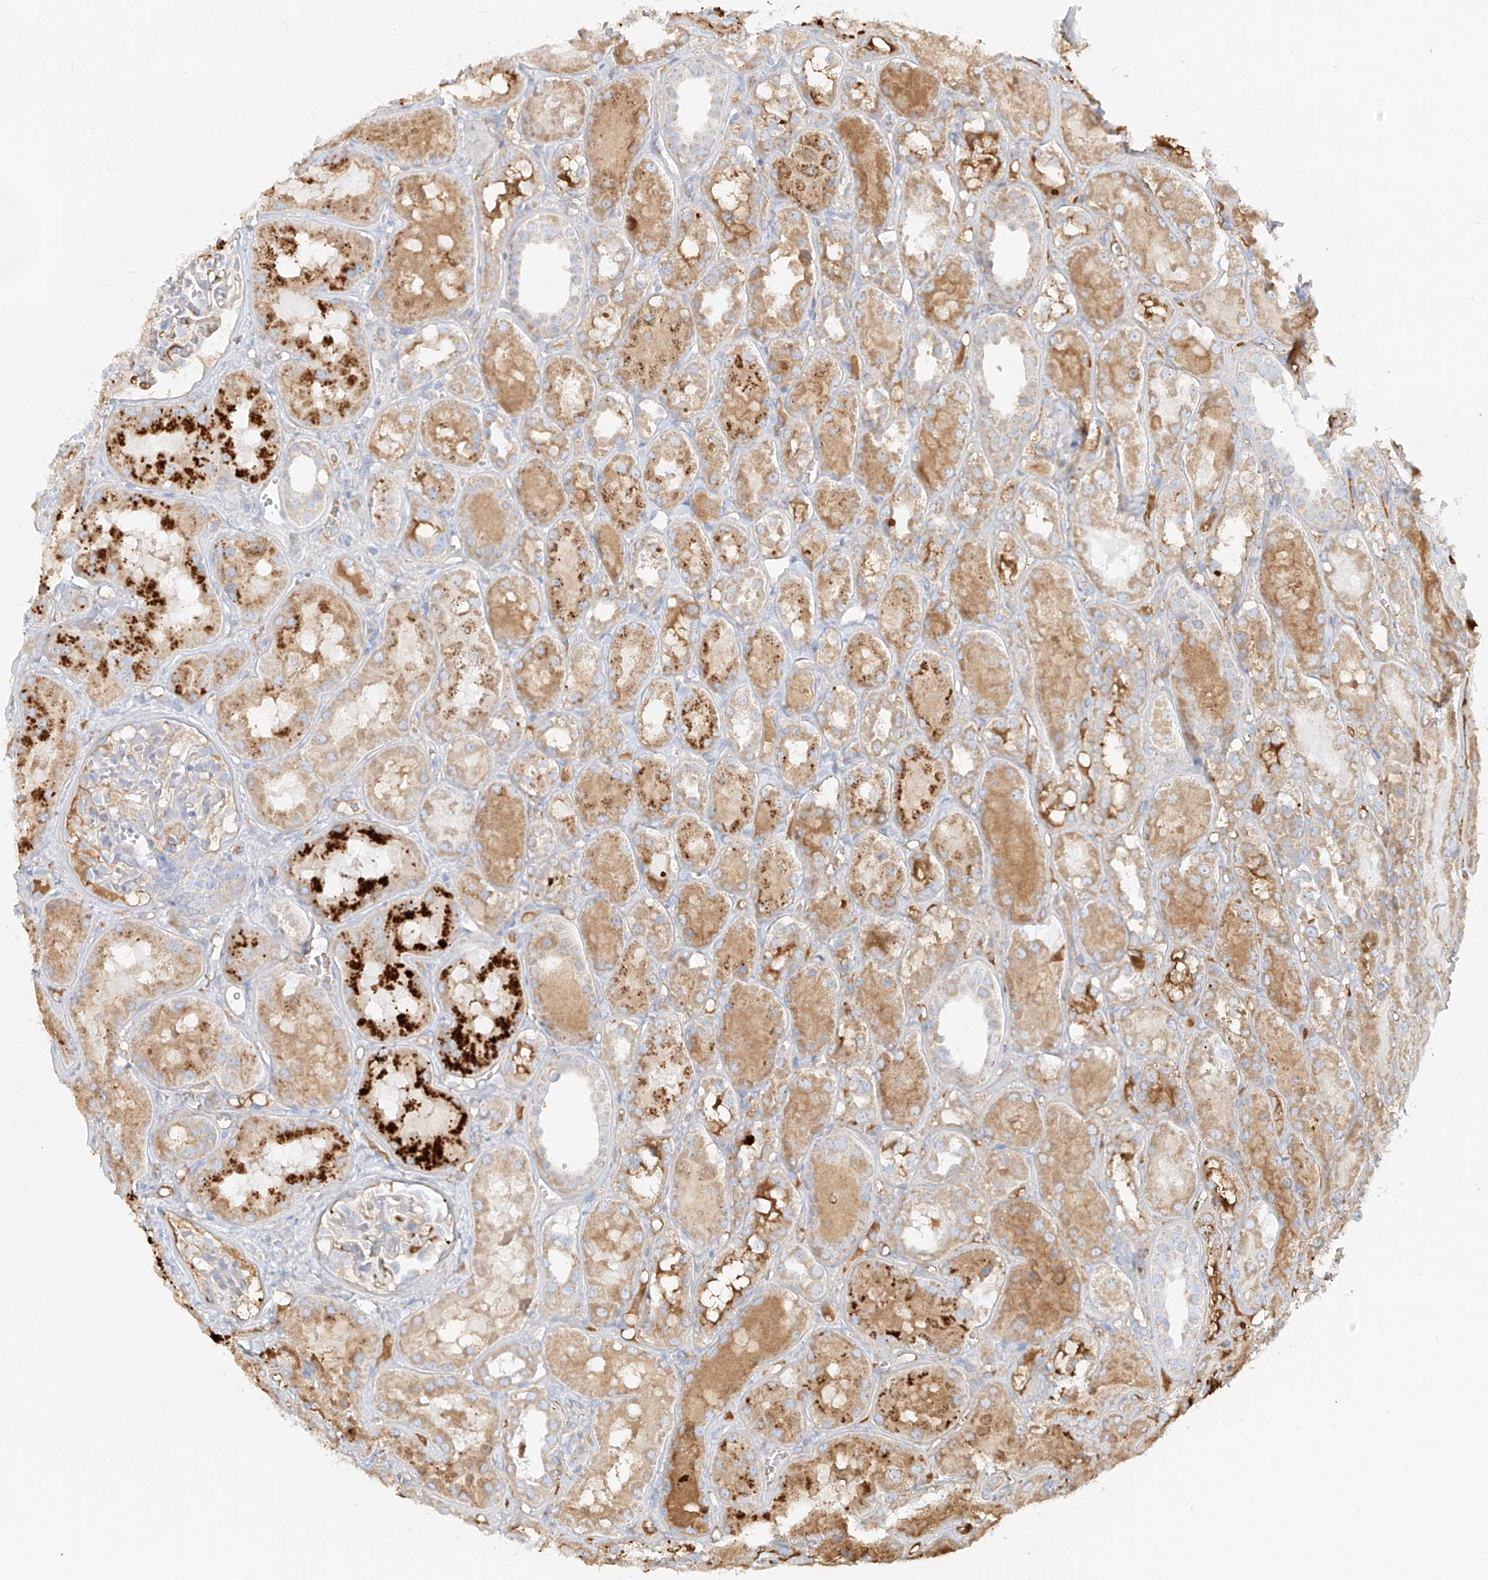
{"staining": {"intensity": "moderate", "quantity": "<25%", "location": "cytoplasmic/membranous"}, "tissue": "kidney", "cell_type": "Cells in glomeruli", "image_type": "normal", "snomed": [{"axis": "morphology", "description": "Normal tissue, NOS"}, {"axis": "topography", "description": "Kidney"}], "caption": "Immunohistochemical staining of normal kidney displays low levels of moderate cytoplasmic/membranous positivity in approximately <25% of cells in glomeruli. (DAB (3,3'-diaminobenzidine) IHC with brightfield microscopy, high magnification).", "gene": "OCSTAMP", "patient": {"sex": "male", "age": 16}}